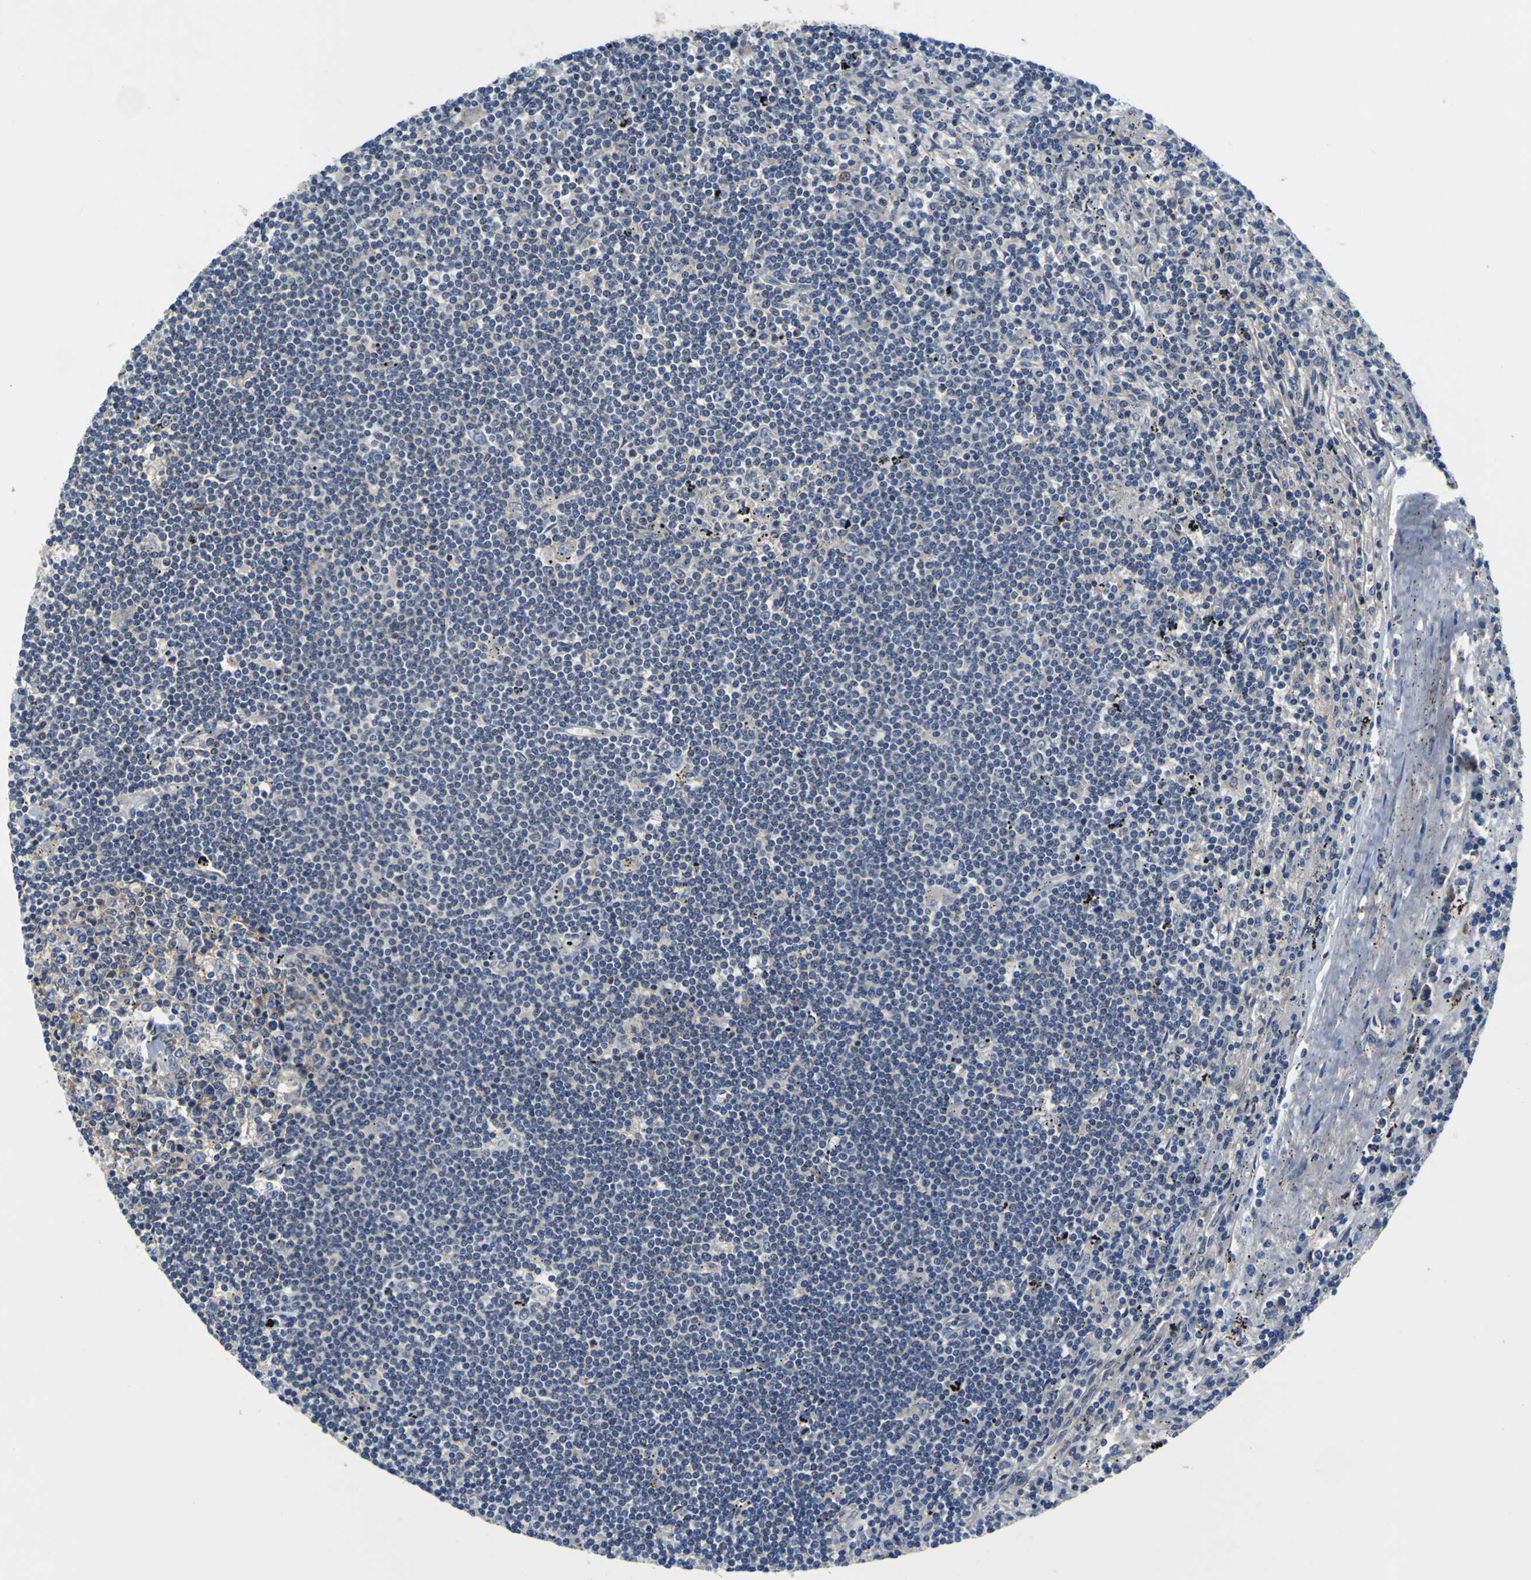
{"staining": {"intensity": "negative", "quantity": "none", "location": "none"}, "tissue": "lymphoma", "cell_type": "Tumor cells", "image_type": "cancer", "snomed": [{"axis": "morphology", "description": "Malignant lymphoma, non-Hodgkin's type, Low grade"}, {"axis": "topography", "description": "Spleen"}], "caption": "Human lymphoma stained for a protein using IHC demonstrates no staining in tumor cells.", "gene": "EPHB4", "patient": {"sex": "male", "age": 76}}